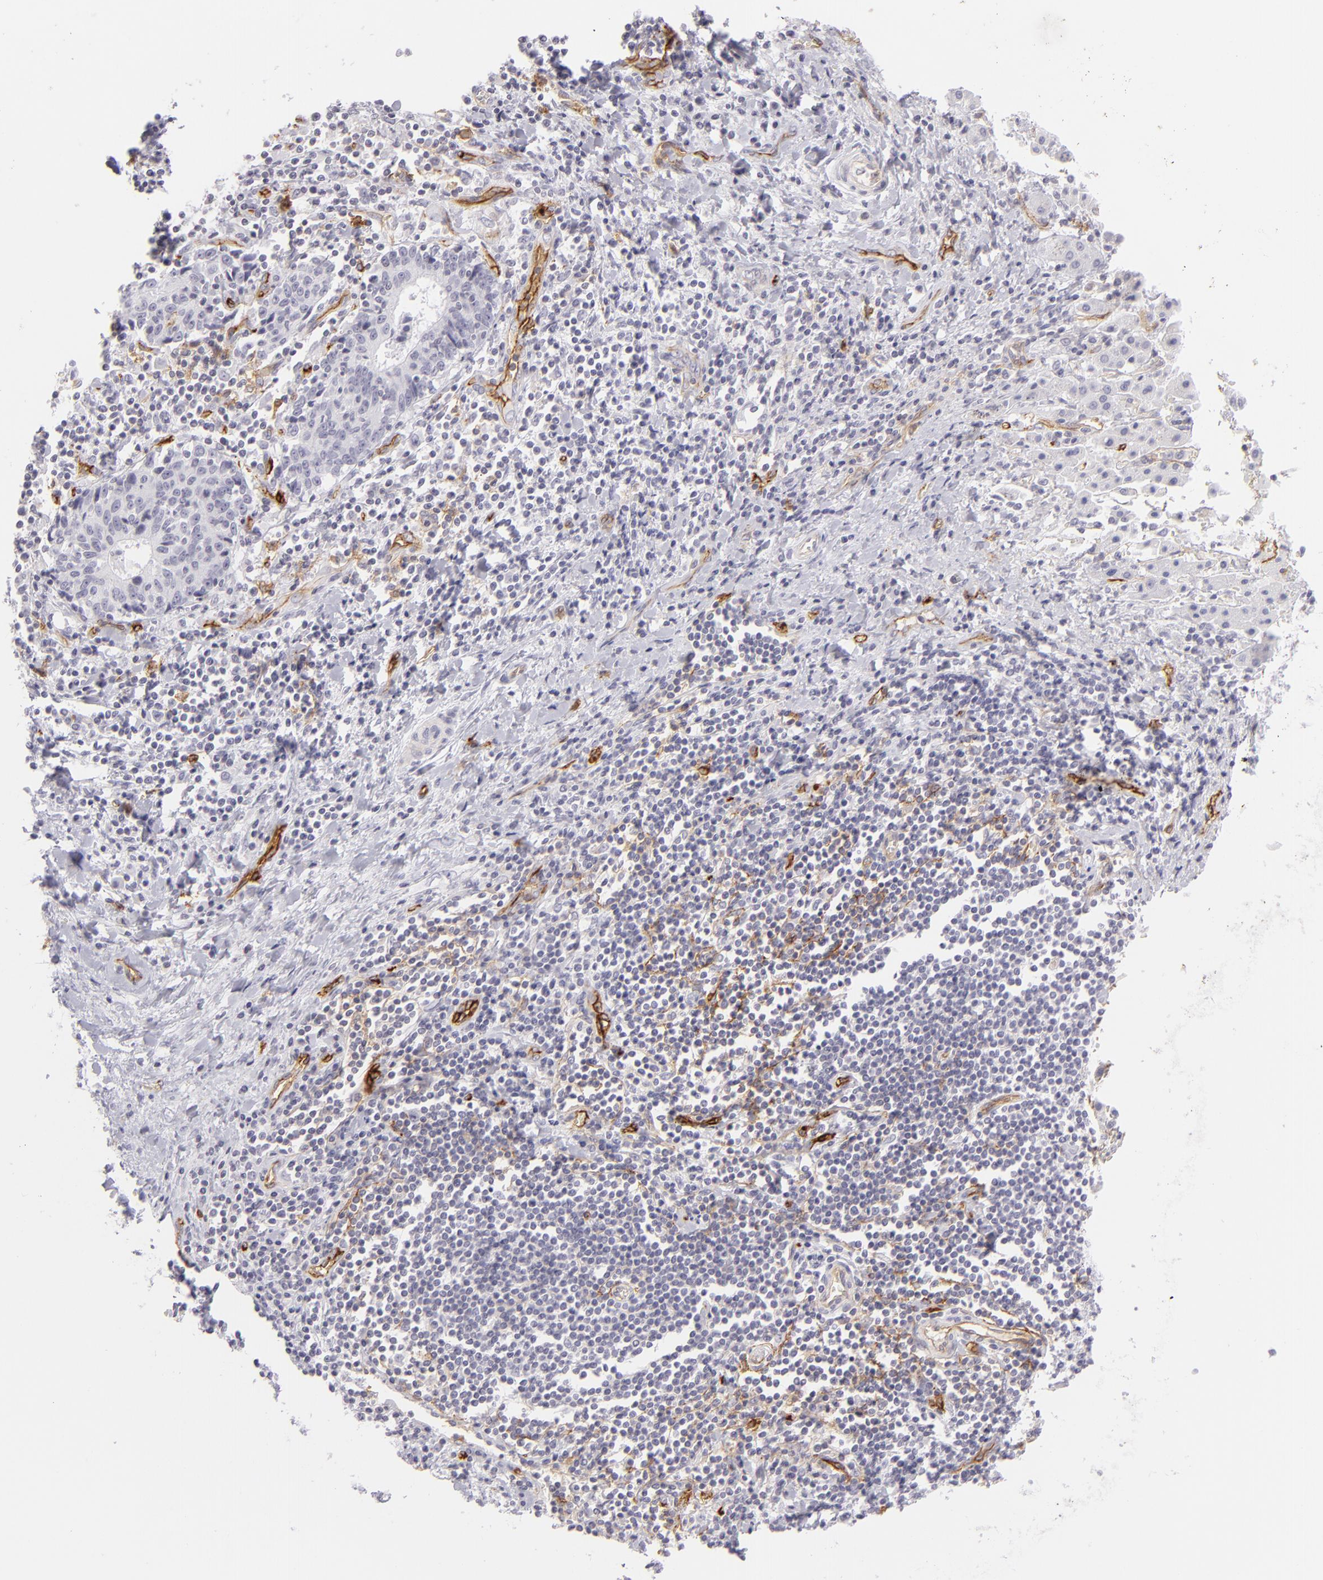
{"staining": {"intensity": "negative", "quantity": "none", "location": "none"}, "tissue": "liver cancer", "cell_type": "Tumor cells", "image_type": "cancer", "snomed": [{"axis": "morphology", "description": "Cholangiocarcinoma"}, {"axis": "topography", "description": "Liver"}], "caption": "Image shows no significant protein staining in tumor cells of liver cancer.", "gene": "THBD", "patient": {"sex": "male", "age": 57}}